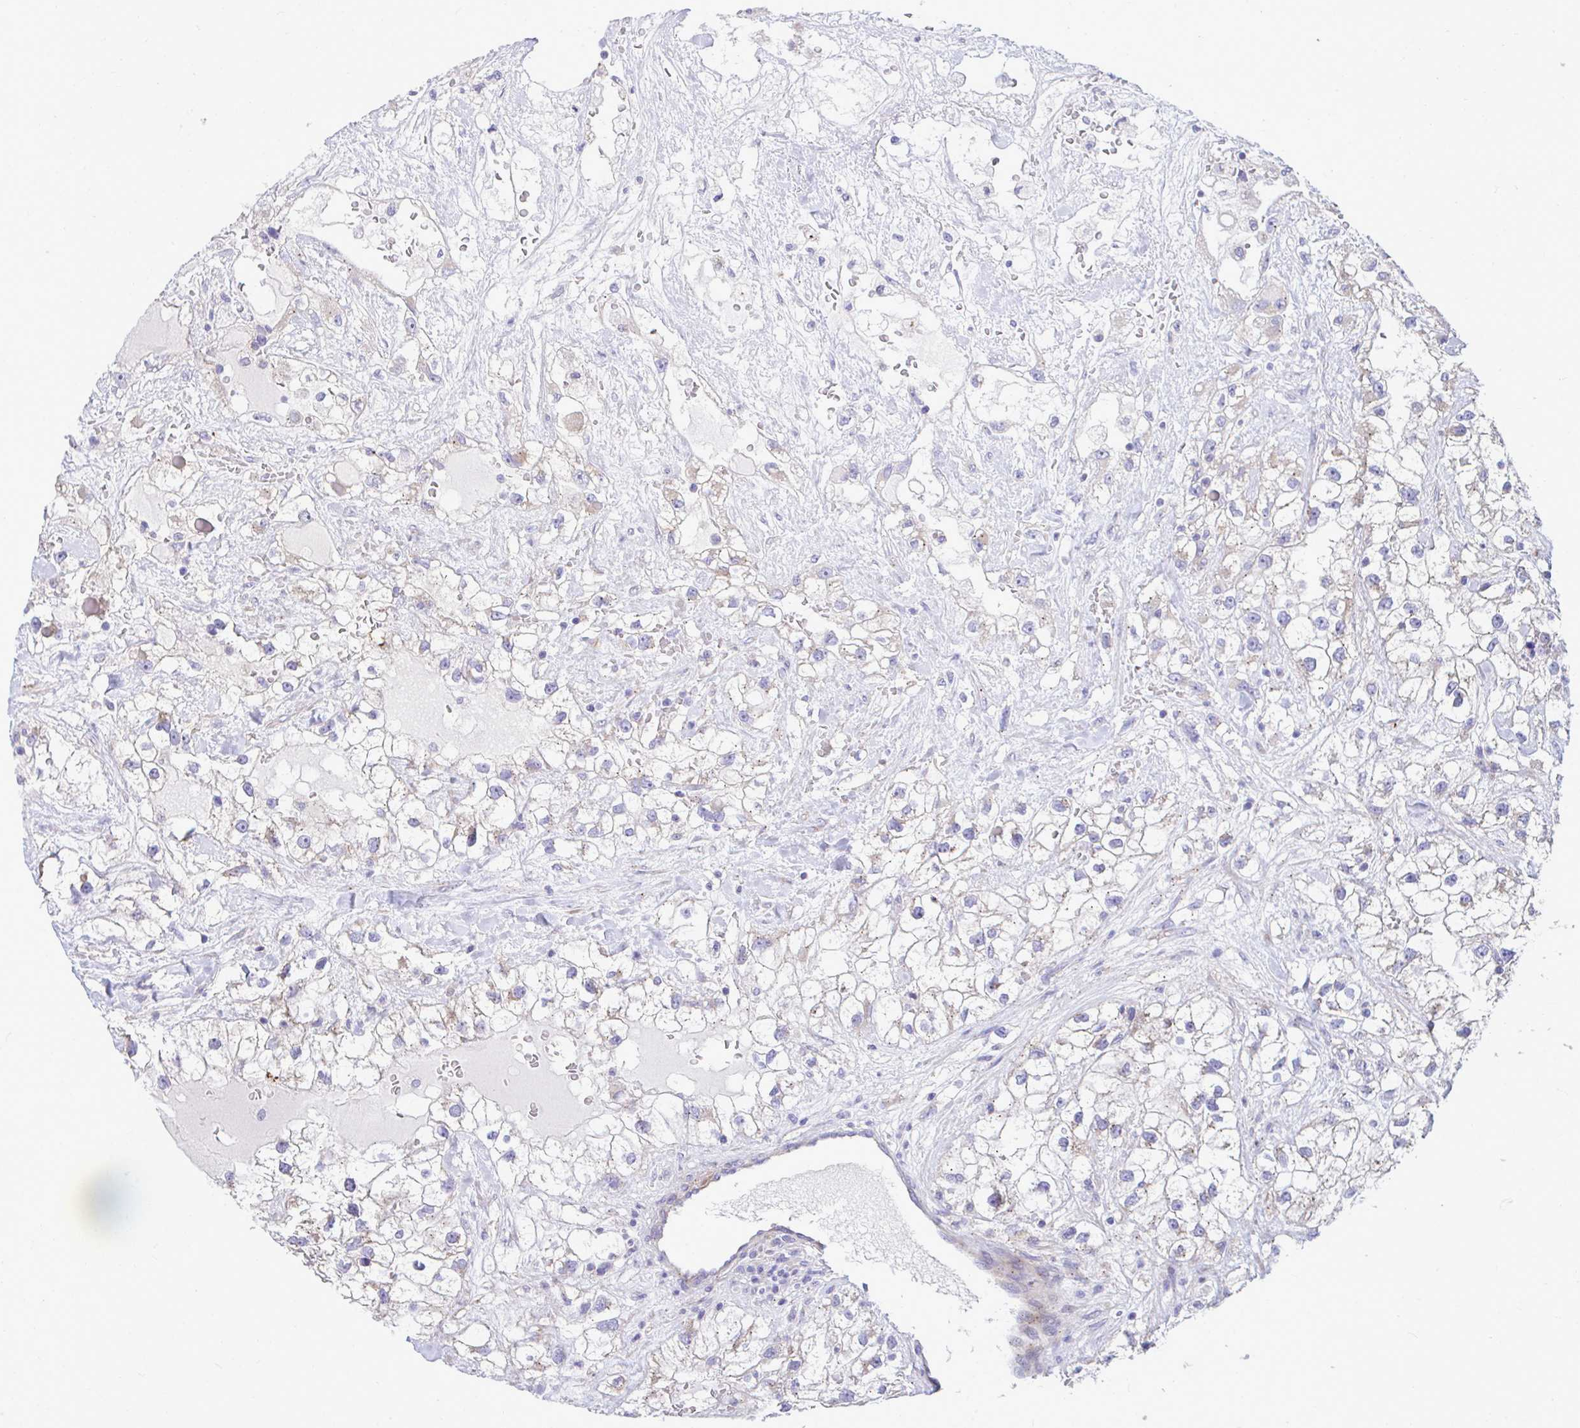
{"staining": {"intensity": "negative", "quantity": "none", "location": "none"}, "tissue": "renal cancer", "cell_type": "Tumor cells", "image_type": "cancer", "snomed": [{"axis": "morphology", "description": "Adenocarcinoma, NOS"}, {"axis": "topography", "description": "Kidney"}], "caption": "Immunohistochemical staining of adenocarcinoma (renal) reveals no significant staining in tumor cells.", "gene": "MRPS16", "patient": {"sex": "male", "age": 59}}